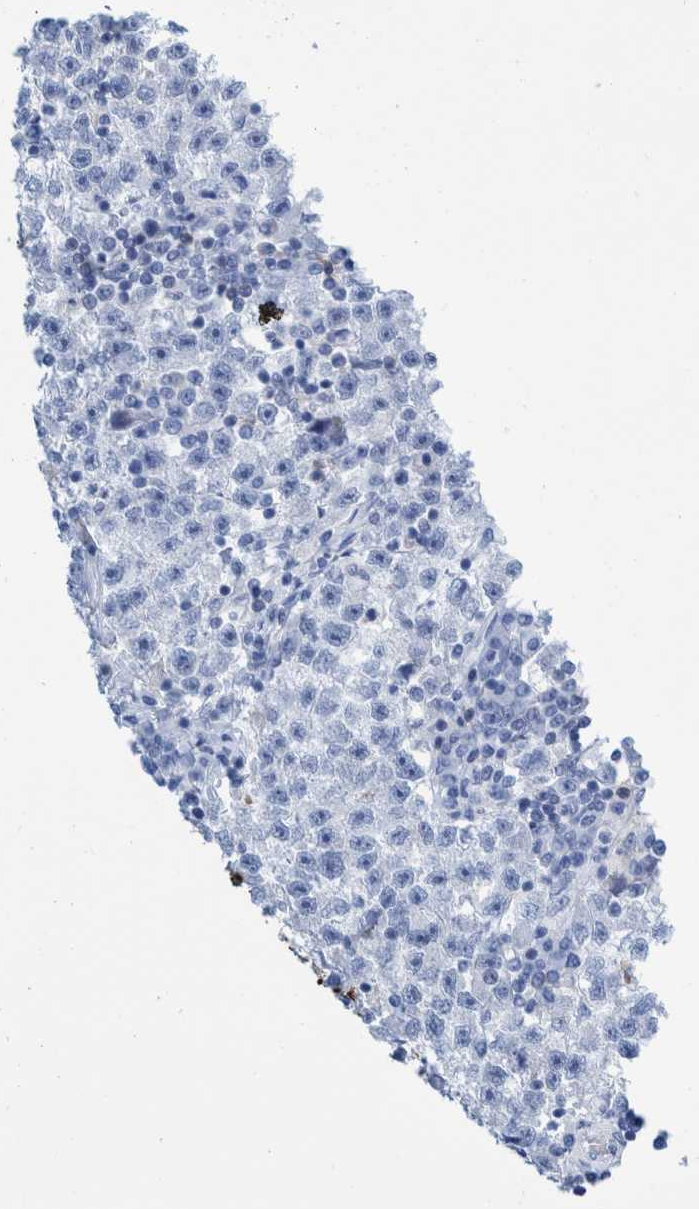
{"staining": {"intensity": "negative", "quantity": "none", "location": "none"}, "tissue": "testis cancer", "cell_type": "Tumor cells", "image_type": "cancer", "snomed": [{"axis": "morphology", "description": "Seminoma, NOS"}, {"axis": "topography", "description": "Testis"}], "caption": "Protein analysis of testis cancer (seminoma) exhibits no significant staining in tumor cells.", "gene": "KRT14", "patient": {"sex": "male", "age": 22}}